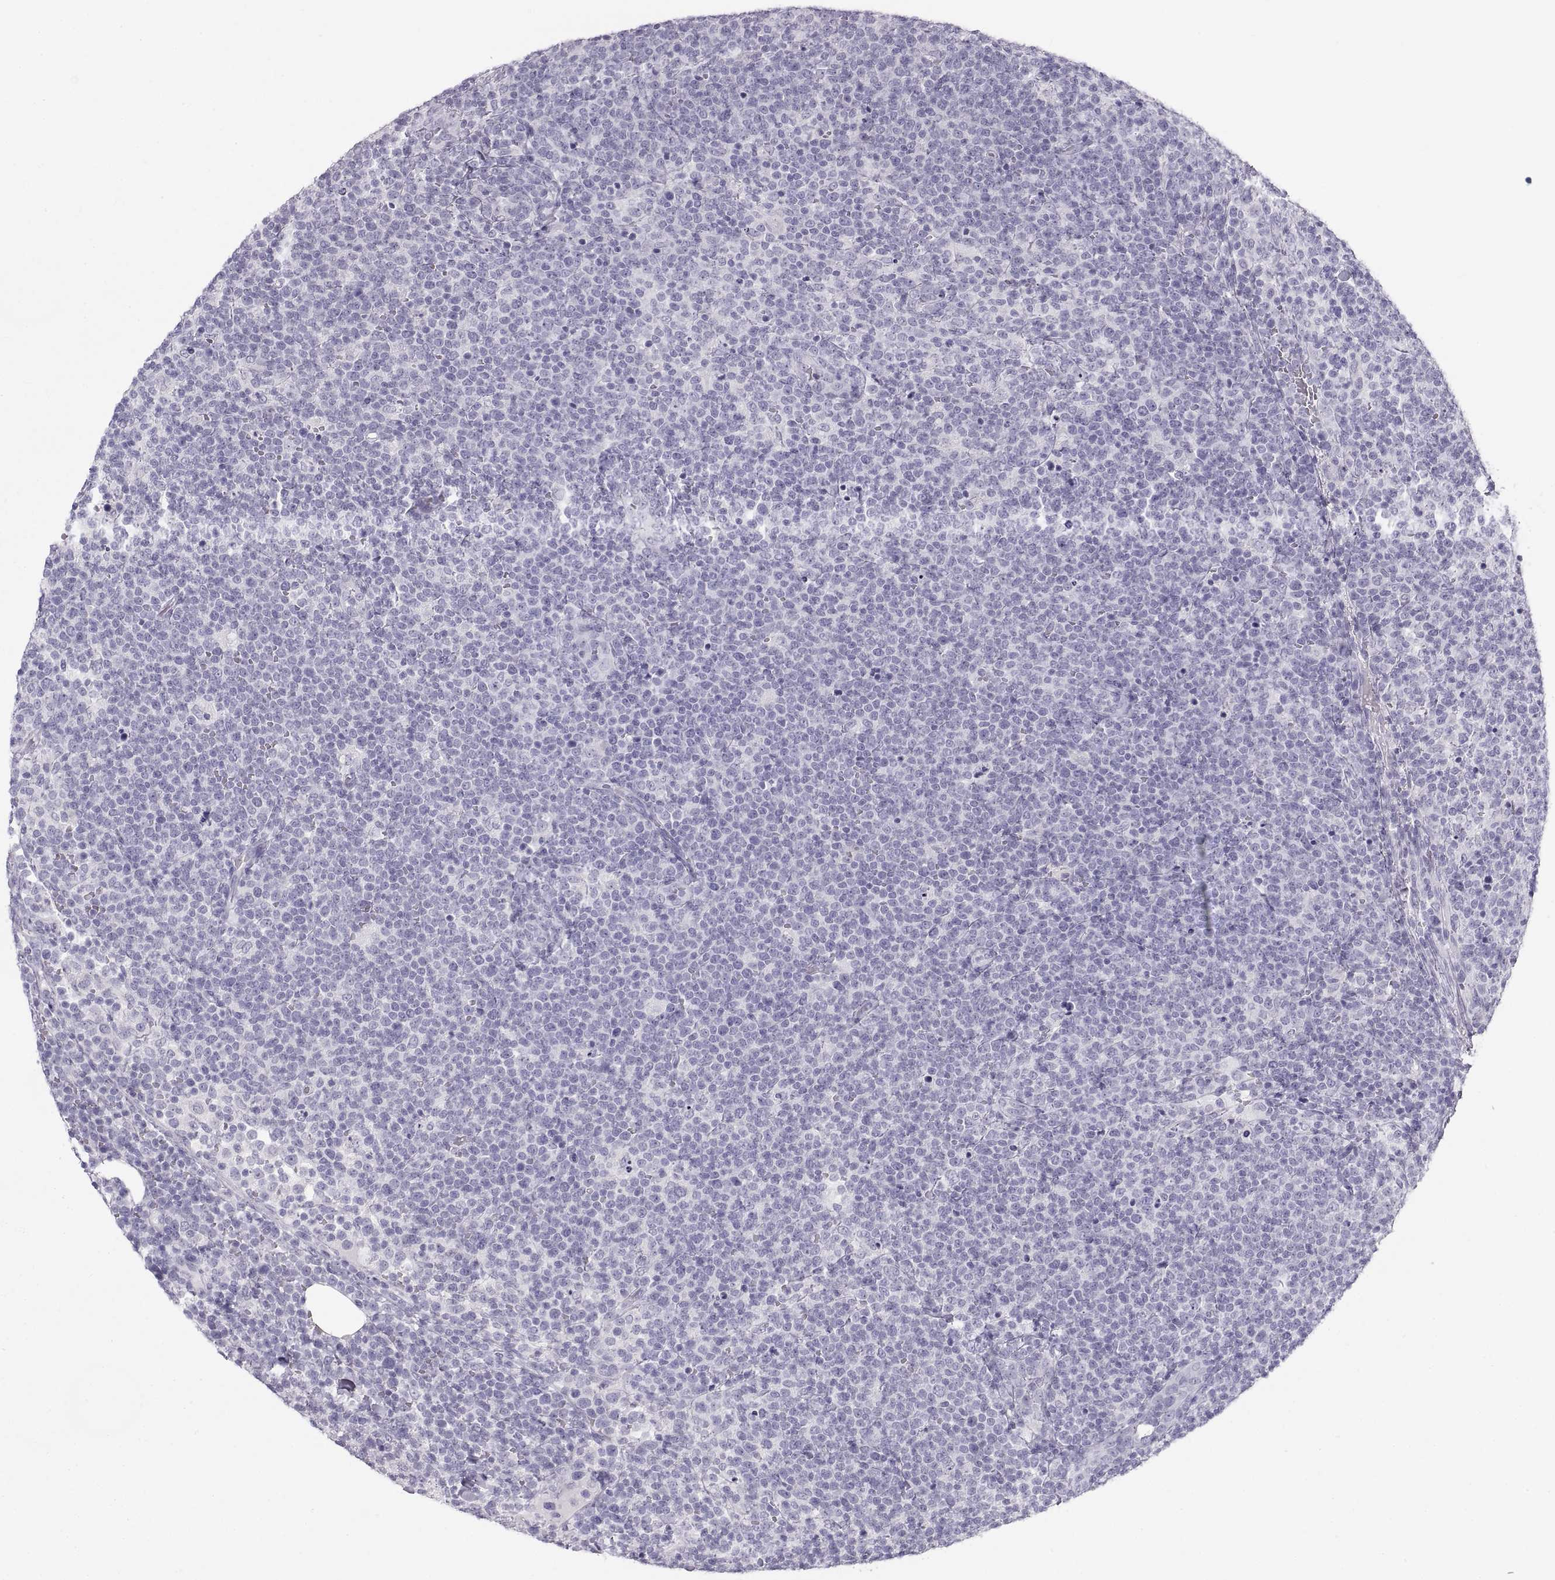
{"staining": {"intensity": "negative", "quantity": "none", "location": "none"}, "tissue": "lymphoma", "cell_type": "Tumor cells", "image_type": "cancer", "snomed": [{"axis": "morphology", "description": "Malignant lymphoma, non-Hodgkin's type, High grade"}, {"axis": "topography", "description": "Lymph node"}], "caption": "An image of malignant lymphoma, non-Hodgkin's type (high-grade) stained for a protein displays no brown staining in tumor cells. (DAB immunohistochemistry, high magnification).", "gene": "SEMG1", "patient": {"sex": "male", "age": 61}}